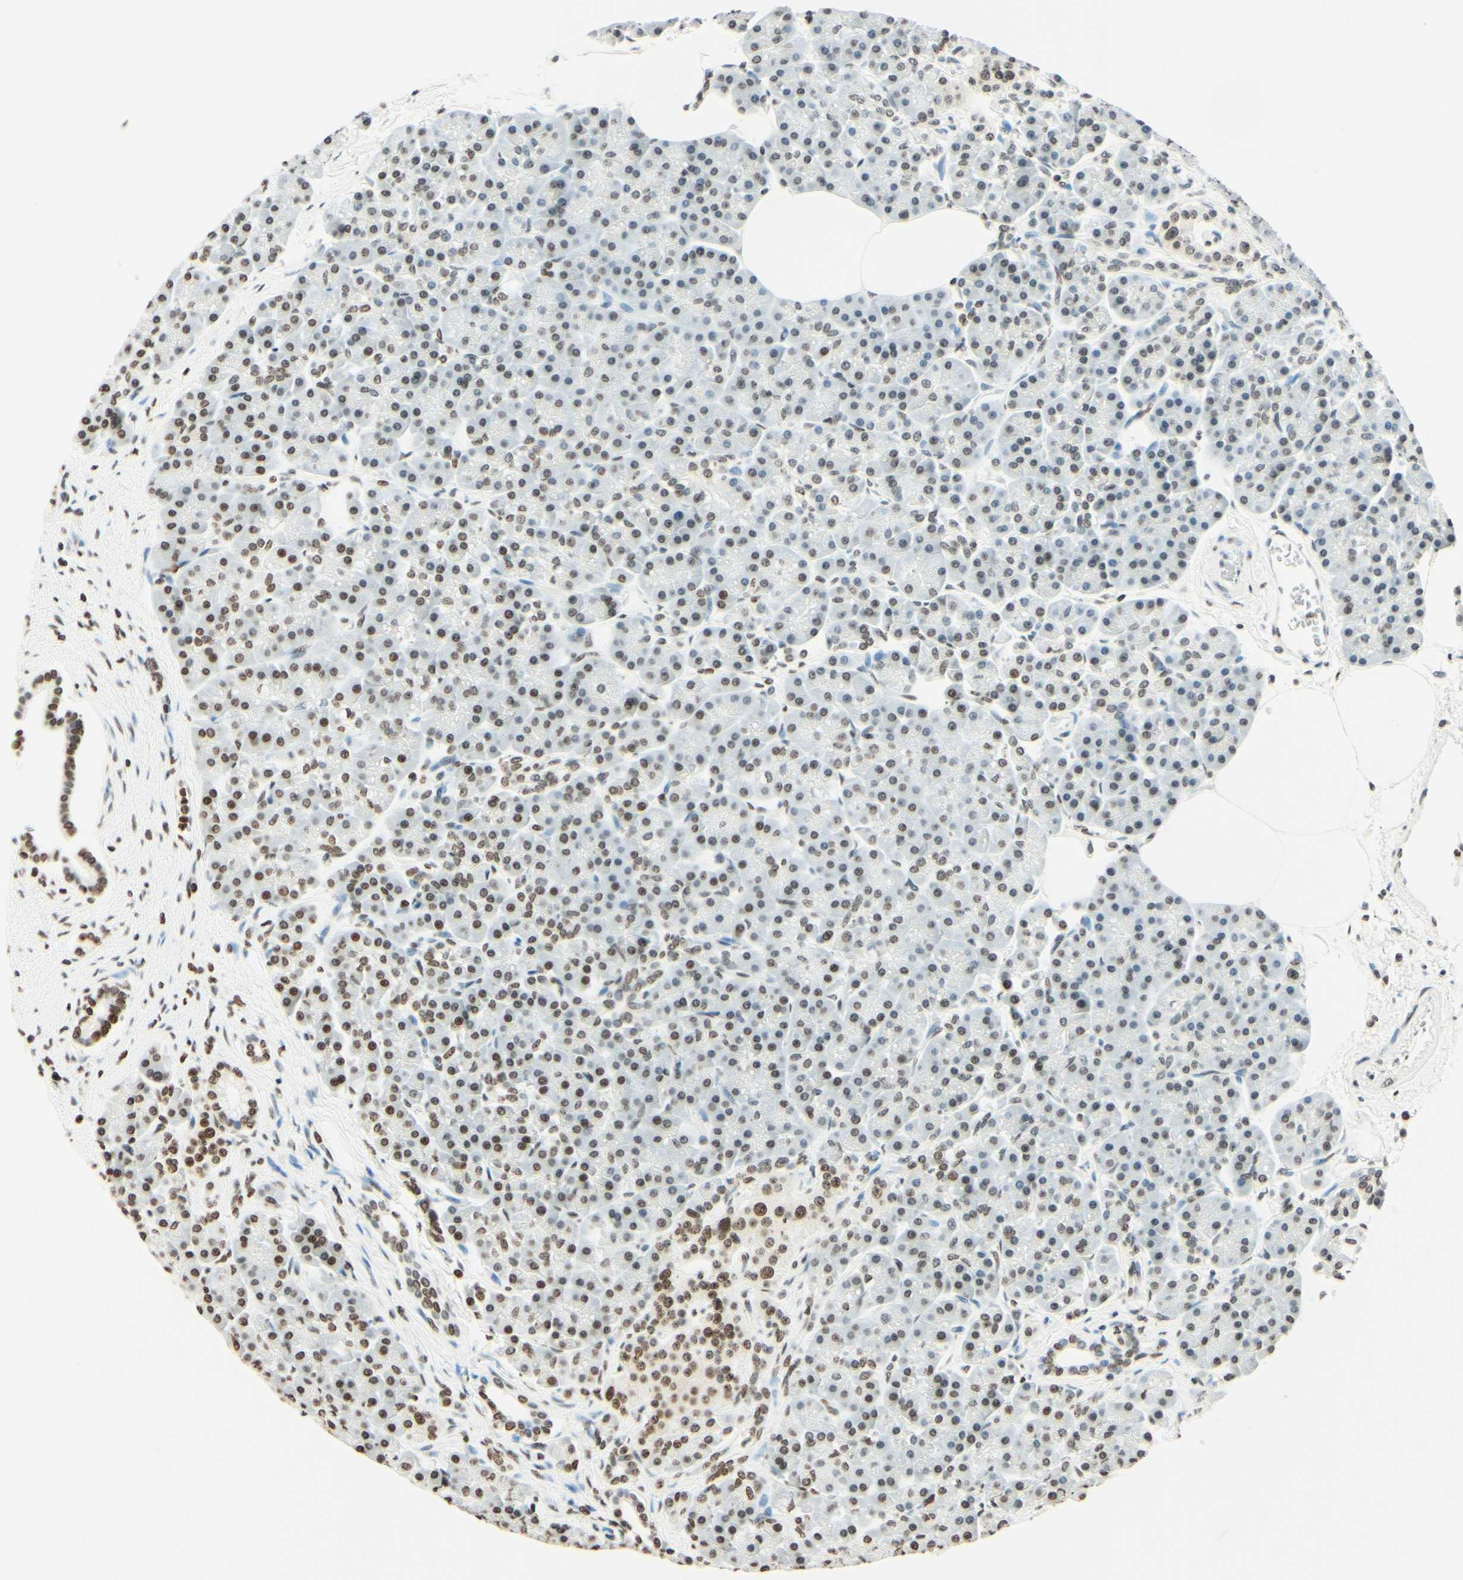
{"staining": {"intensity": "moderate", "quantity": "25%-75%", "location": "nuclear"}, "tissue": "pancreas", "cell_type": "Exocrine glandular cells", "image_type": "normal", "snomed": [{"axis": "morphology", "description": "Normal tissue, NOS"}, {"axis": "topography", "description": "Pancreas"}], "caption": "Immunohistochemistry (IHC) photomicrograph of normal pancreas: human pancreas stained using IHC displays medium levels of moderate protein expression localized specifically in the nuclear of exocrine glandular cells, appearing as a nuclear brown color.", "gene": "MSH2", "patient": {"sex": "female", "age": 70}}